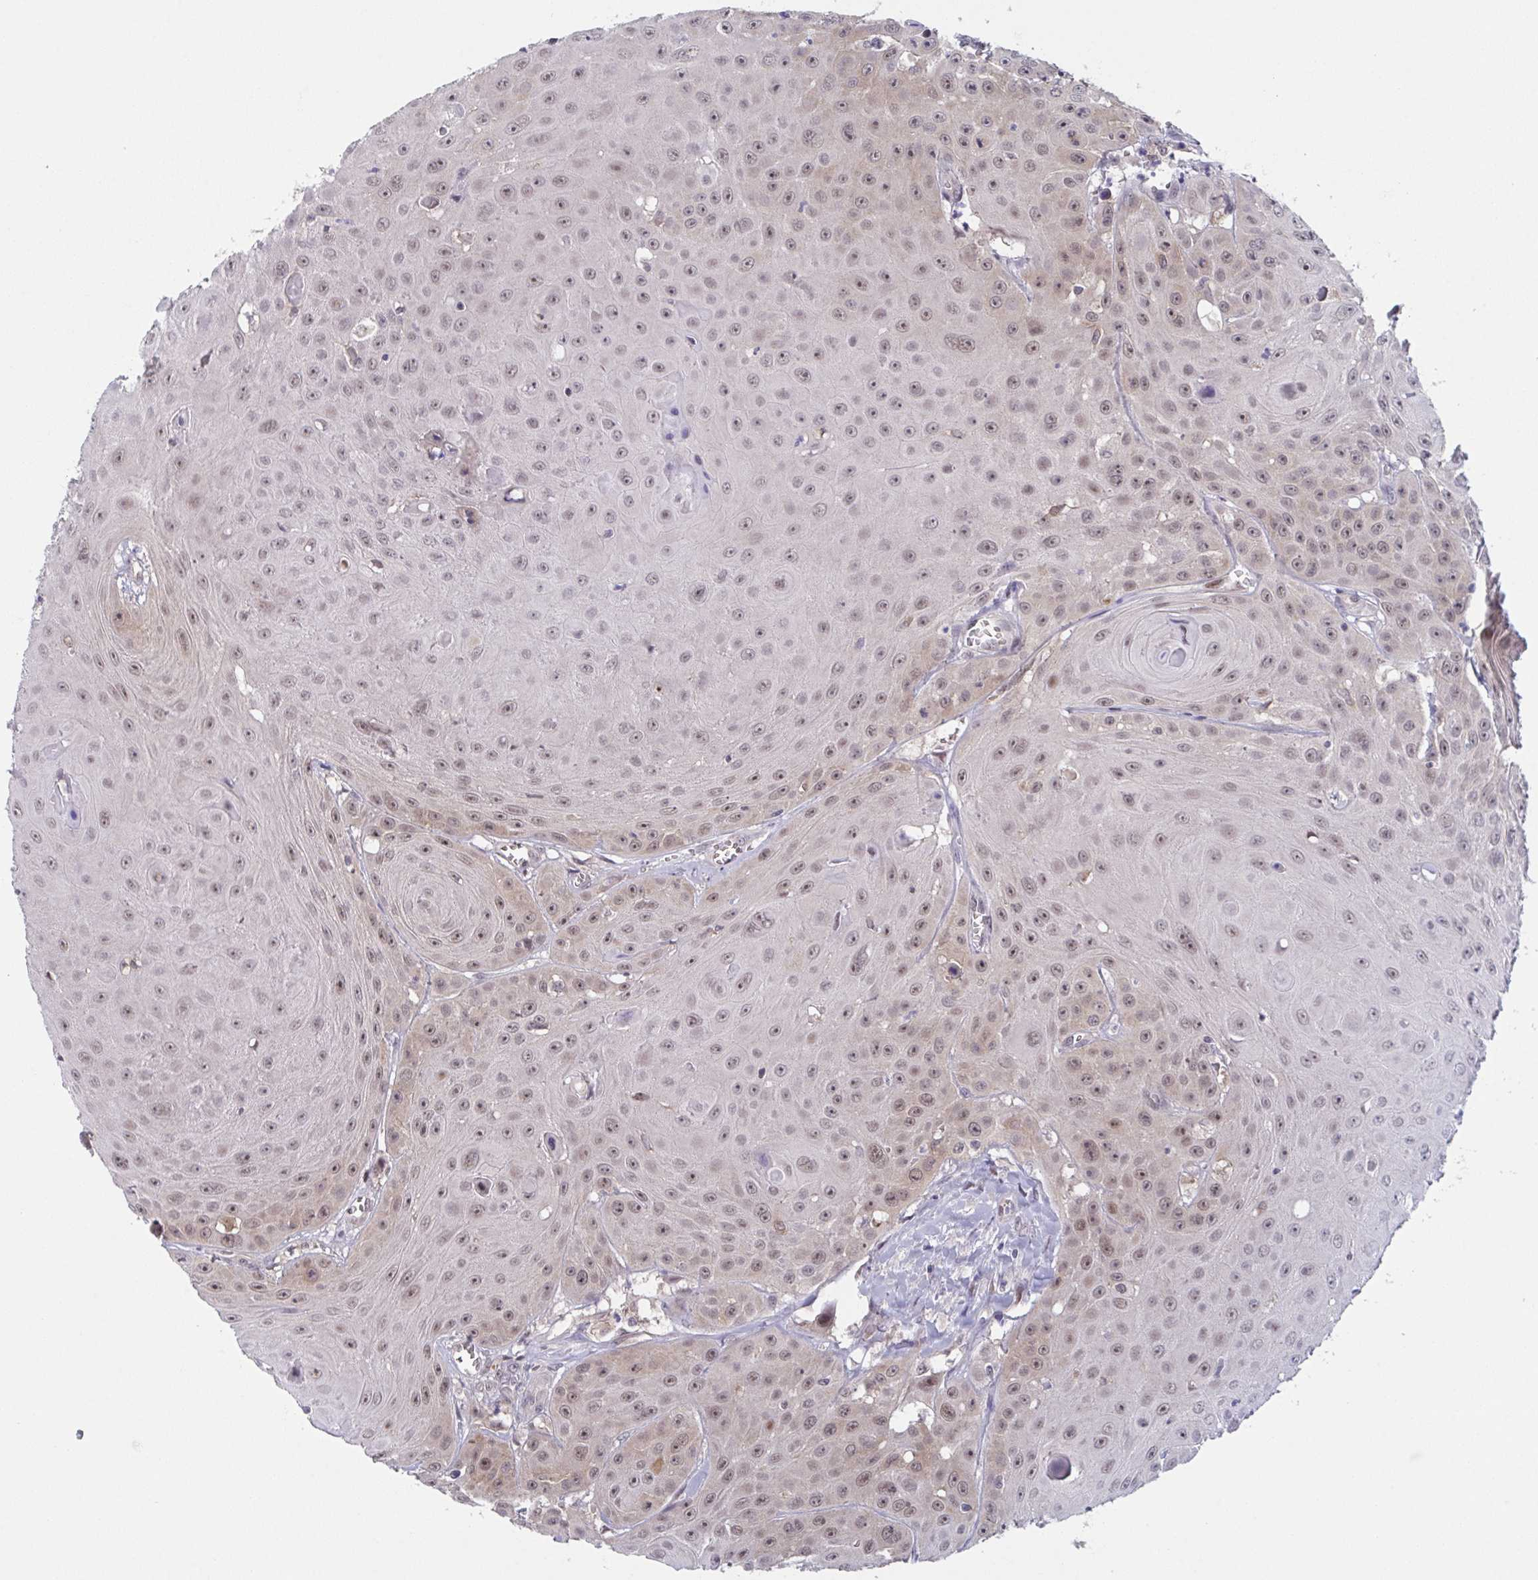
{"staining": {"intensity": "moderate", "quantity": ">75%", "location": "nuclear"}, "tissue": "head and neck cancer", "cell_type": "Tumor cells", "image_type": "cancer", "snomed": [{"axis": "morphology", "description": "Squamous cell carcinoma, NOS"}, {"axis": "topography", "description": "Oral tissue"}, {"axis": "topography", "description": "Head-Neck"}], "caption": "Moderate nuclear protein positivity is identified in about >75% of tumor cells in head and neck cancer (squamous cell carcinoma). The protein is stained brown, and the nuclei are stained in blue (DAB IHC with brightfield microscopy, high magnification).", "gene": "RIOK1", "patient": {"sex": "male", "age": 81}}